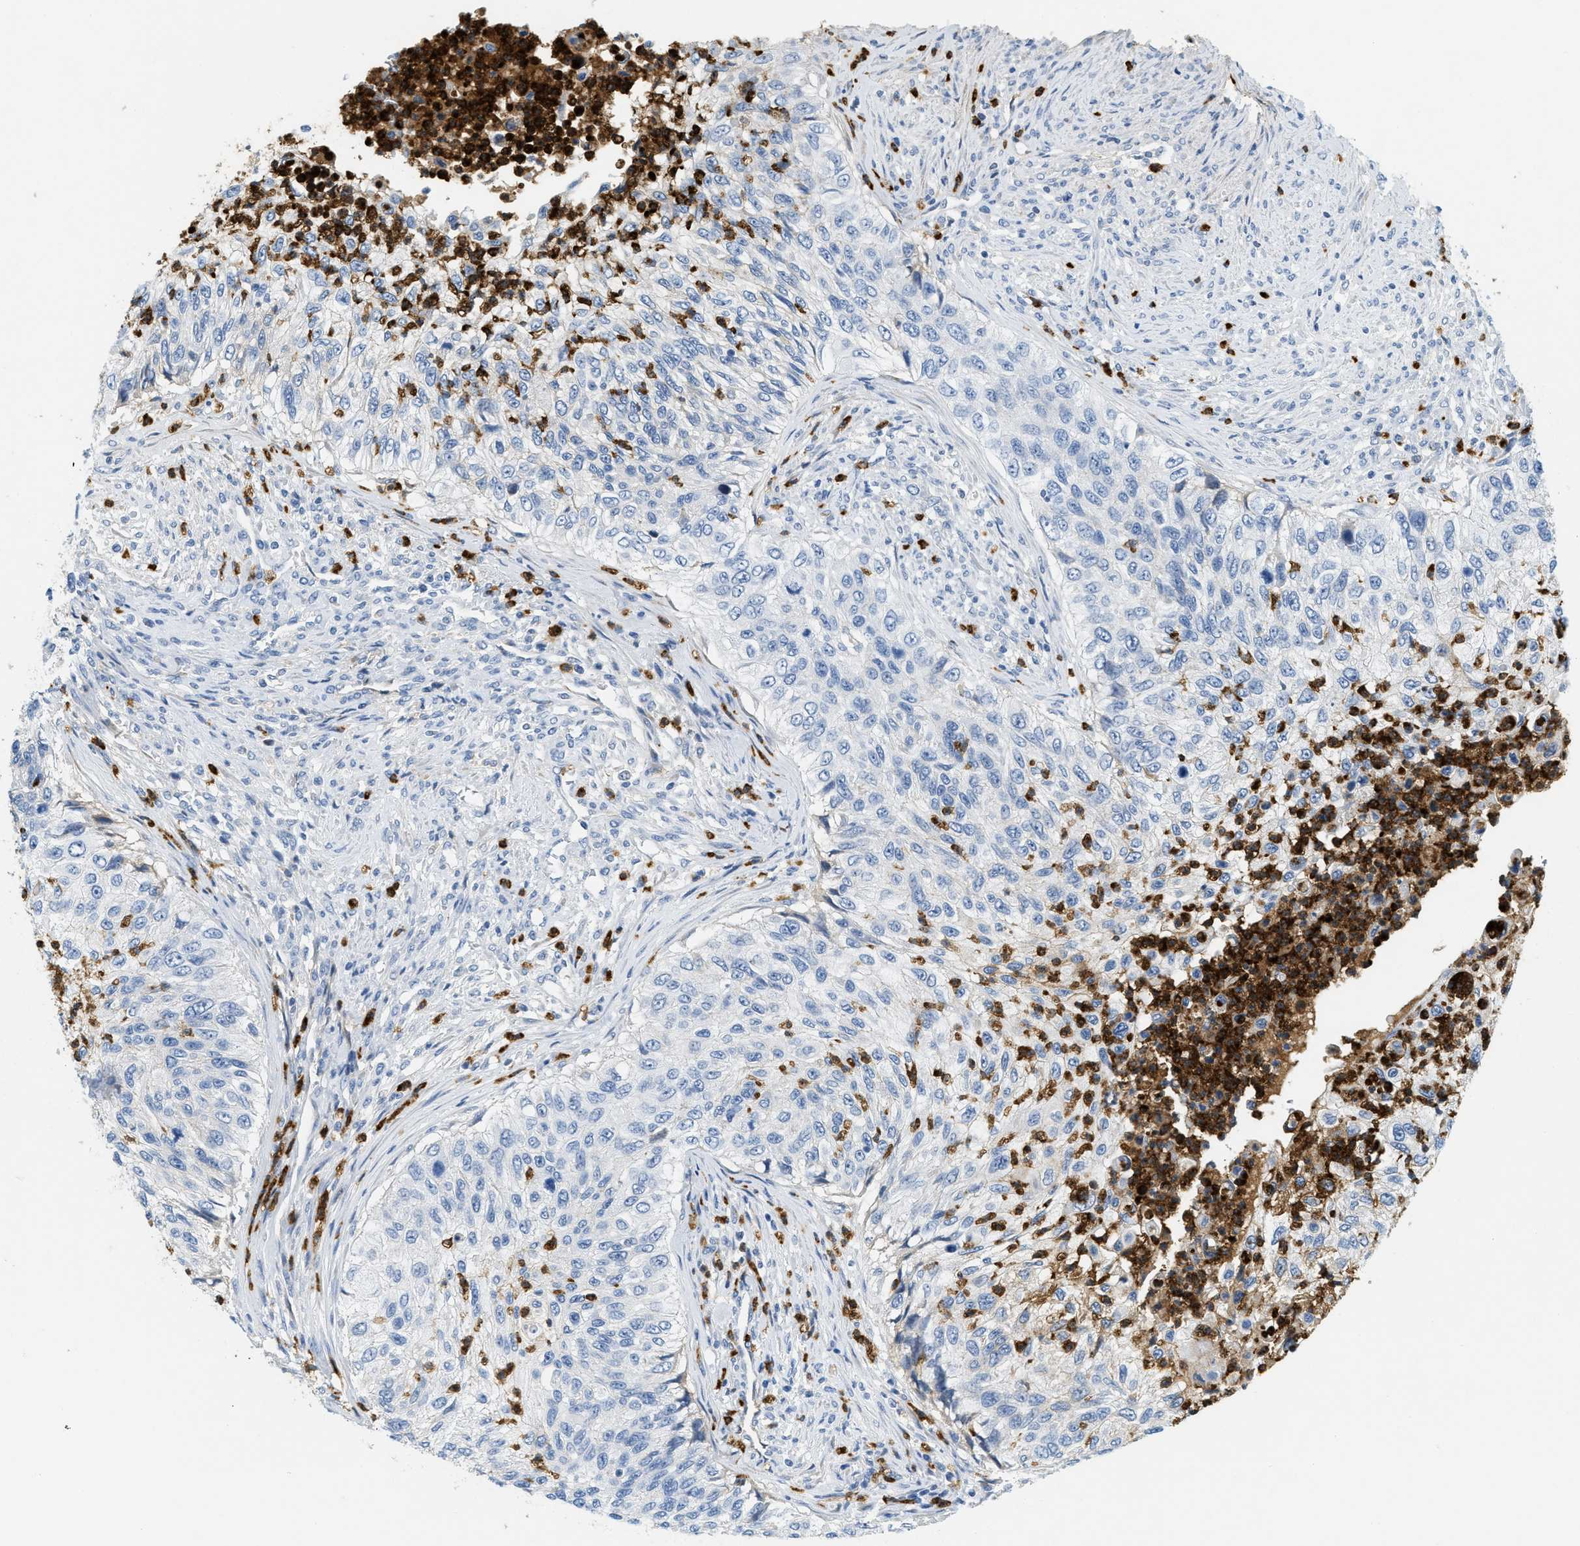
{"staining": {"intensity": "moderate", "quantity": "<25%", "location": "cytoplasmic/membranous"}, "tissue": "urothelial cancer", "cell_type": "Tumor cells", "image_type": "cancer", "snomed": [{"axis": "morphology", "description": "Urothelial carcinoma, High grade"}, {"axis": "topography", "description": "Urinary bladder"}], "caption": "Moderate cytoplasmic/membranous protein positivity is identified in about <25% of tumor cells in urothelial cancer. (IHC, brightfield microscopy, high magnification).", "gene": "LCN2", "patient": {"sex": "female", "age": 60}}